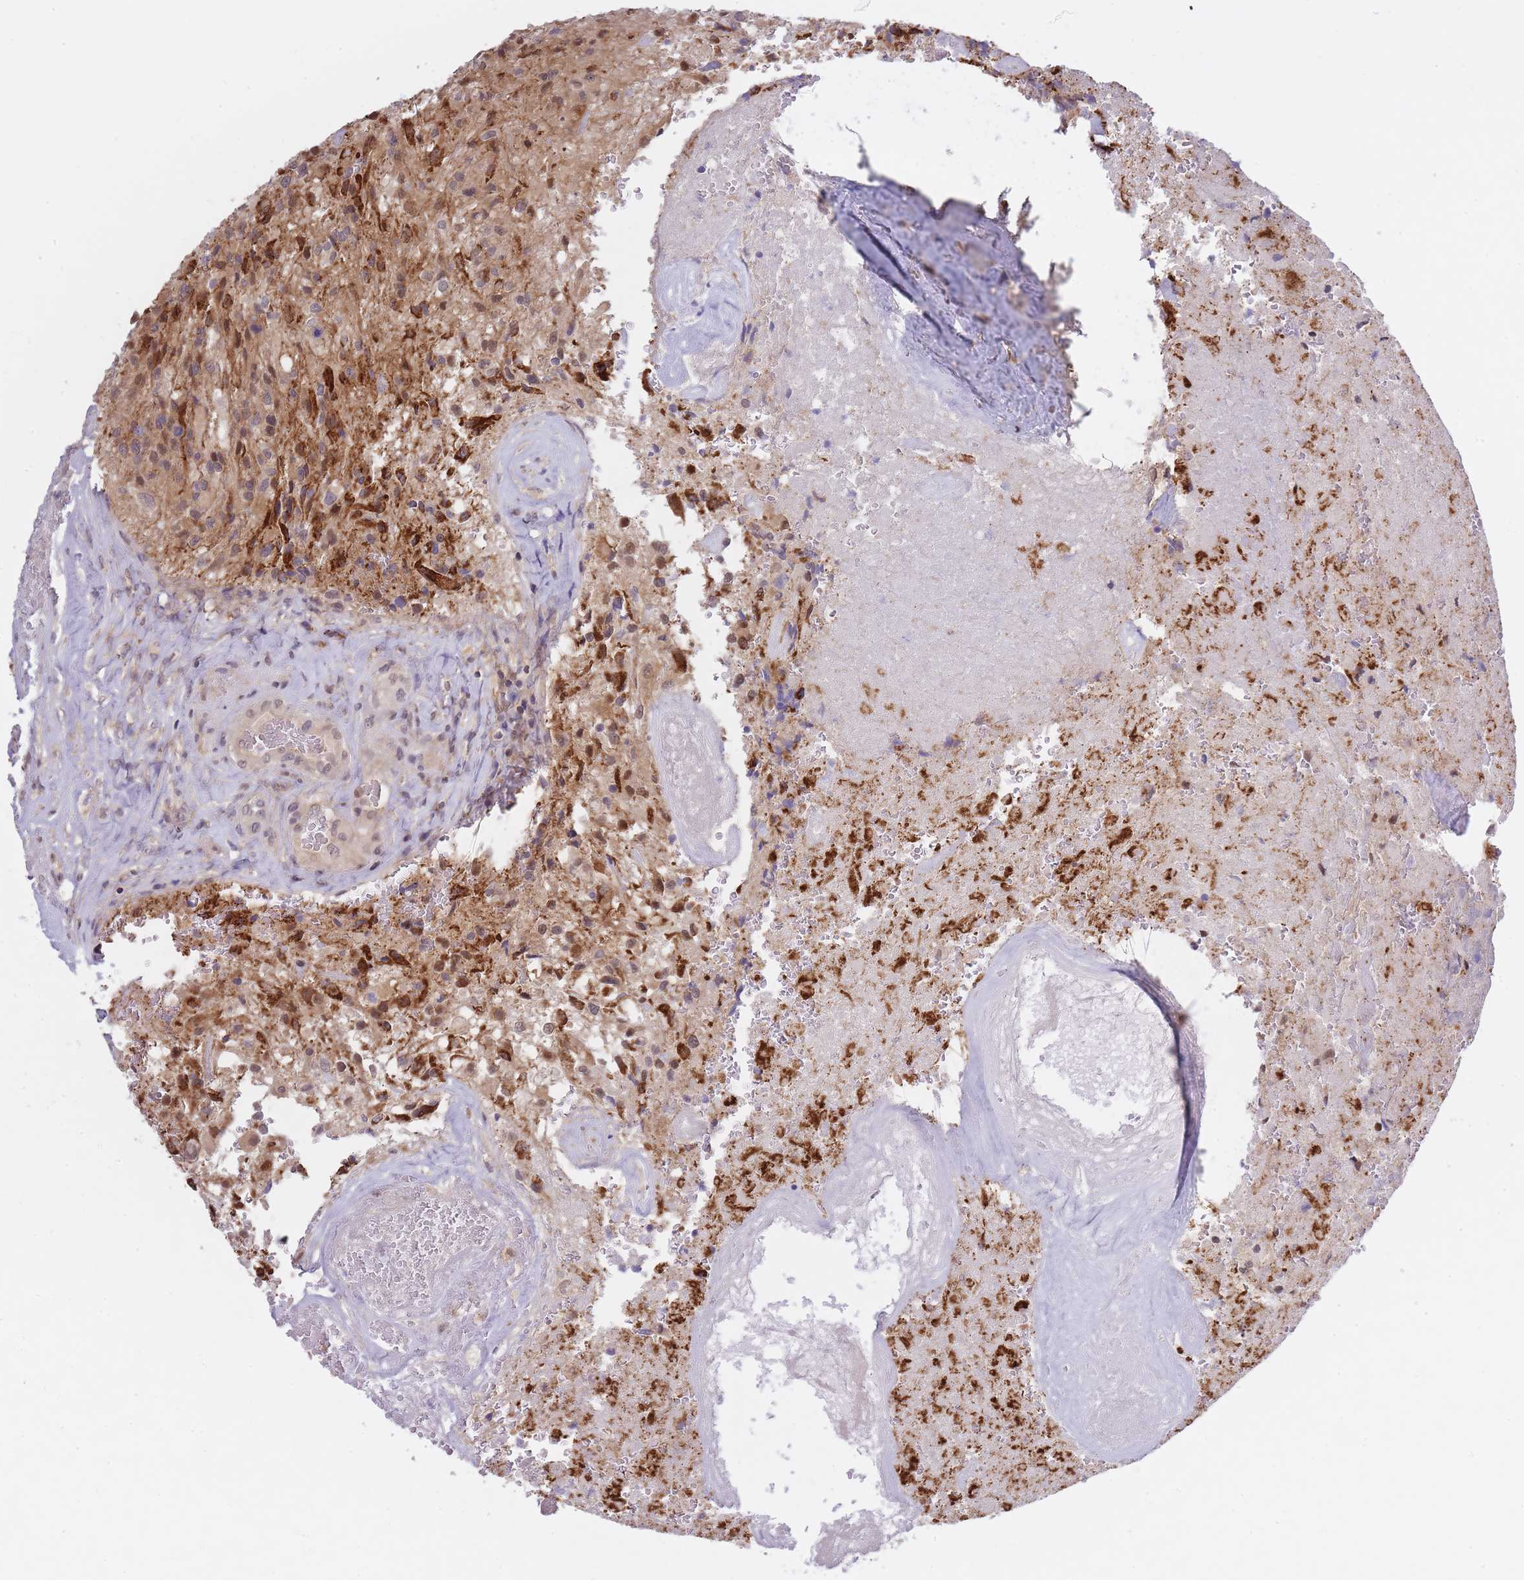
{"staining": {"intensity": "moderate", "quantity": "25%-75%", "location": "nuclear"}, "tissue": "glioma", "cell_type": "Tumor cells", "image_type": "cancer", "snomed": [{"axis": "morphology", "description": "Normal tissue, NOS"}, {"axis": "morphology", "description": "Glioma, malignant, High grade"}, {"axis": "topography", "description": "Cerebral cortex"}], "caption": "Protein expression analysis of malignant glioma (high-grade) reveals moderate nuclear positivity in approximately 25%-75% of tumor cells.", "gene": "NSFL1C", "patient": {"sex": "male", "age": 56}}